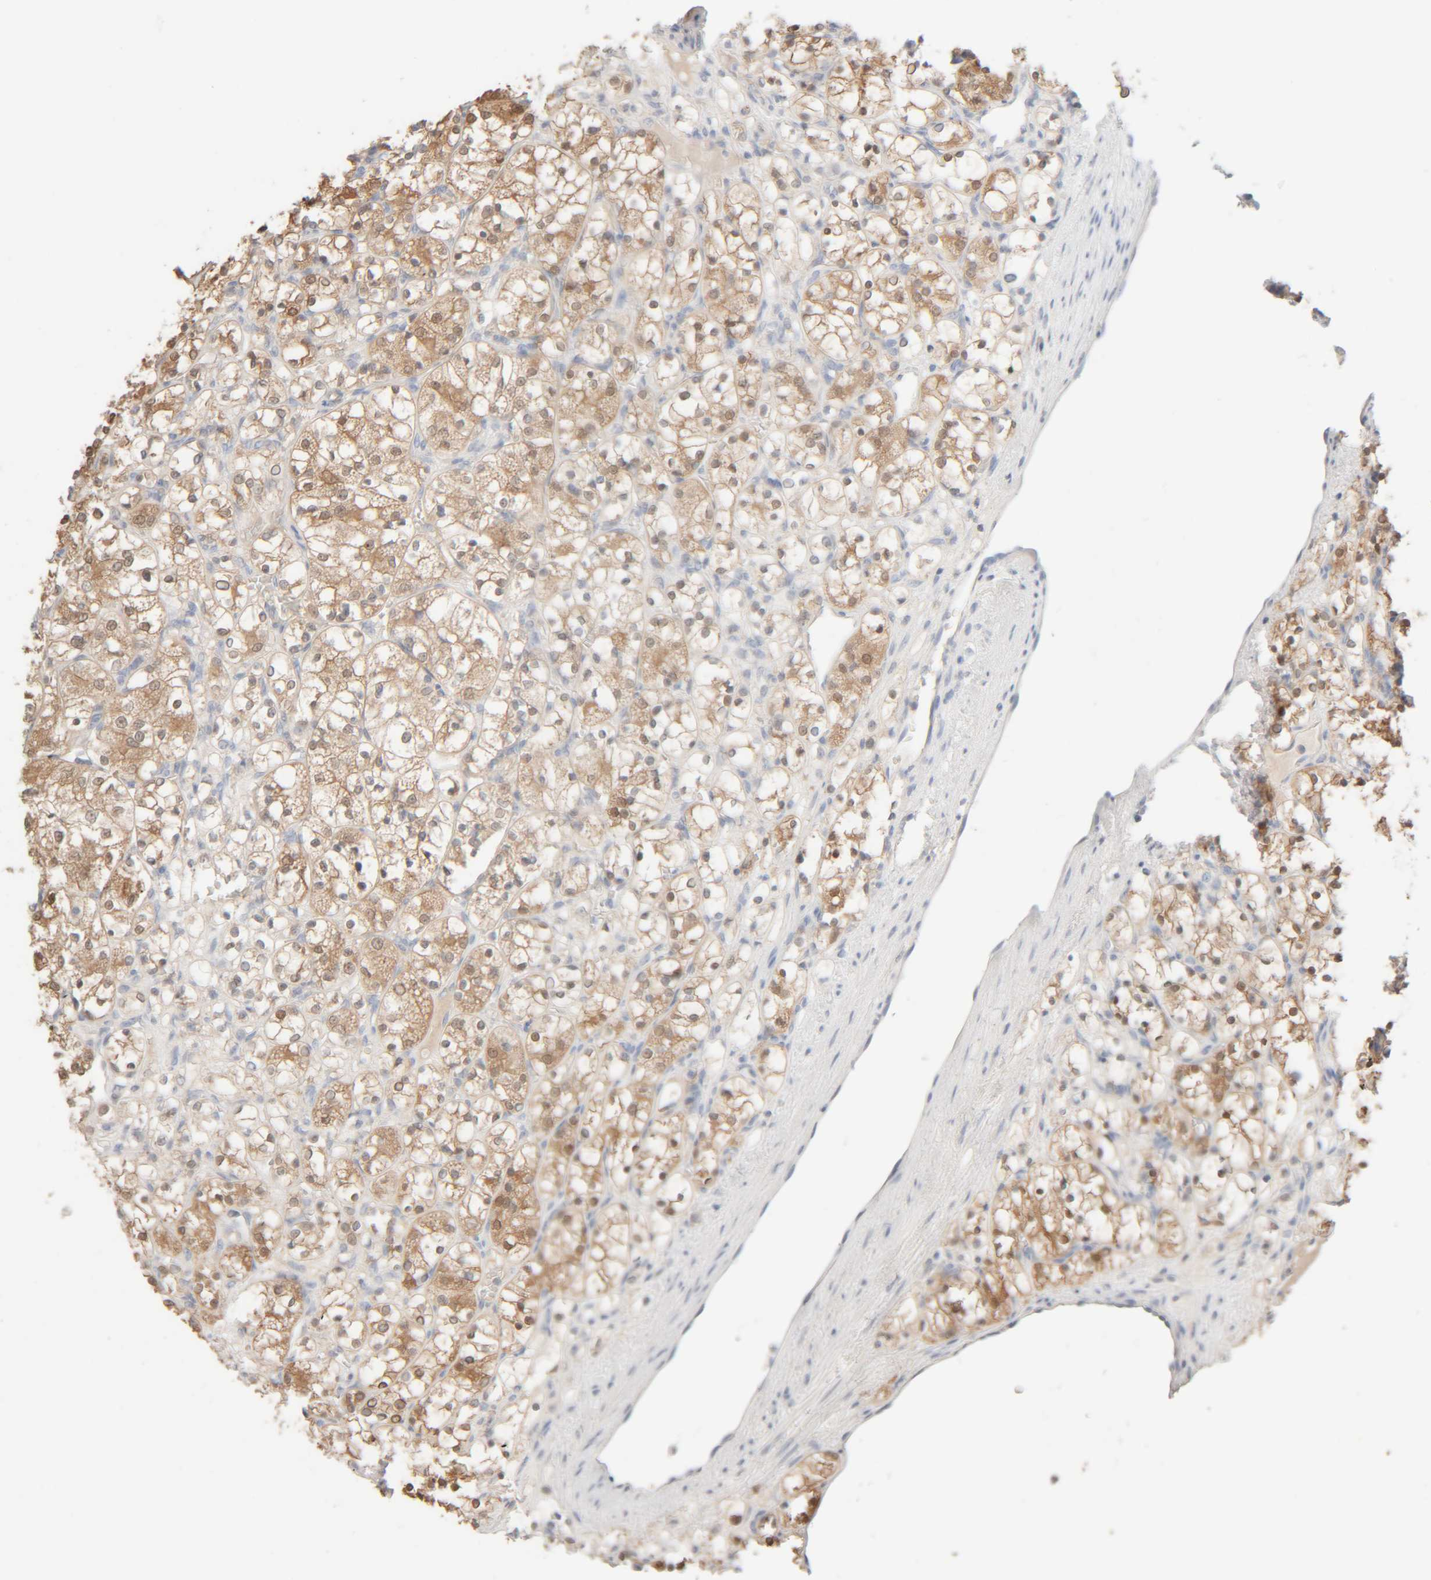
{"staining": {"intensity": "moderate", "quantity": ">75%", "location": "cytoplasmic/membranous,nuclear"}, "tissue": "renal cancer", "cell_type": "Tumor cells", "image_type": "cancer", "snomed": [{"axis": "morphology", "description": "Adenocarcinoma, NOS"}, {"axis": "topography", "description": "Kidney"}], "caption": "Immunohistochemistry of renal cancer demonstrates medium levels of moderate cytoplasmic/membranous and nuclear expression in approximately >75% of tumor cells. Nuclei are stained in blue.", "gene": "RIDA", "patient": {"sex": "female", "age": 69}}